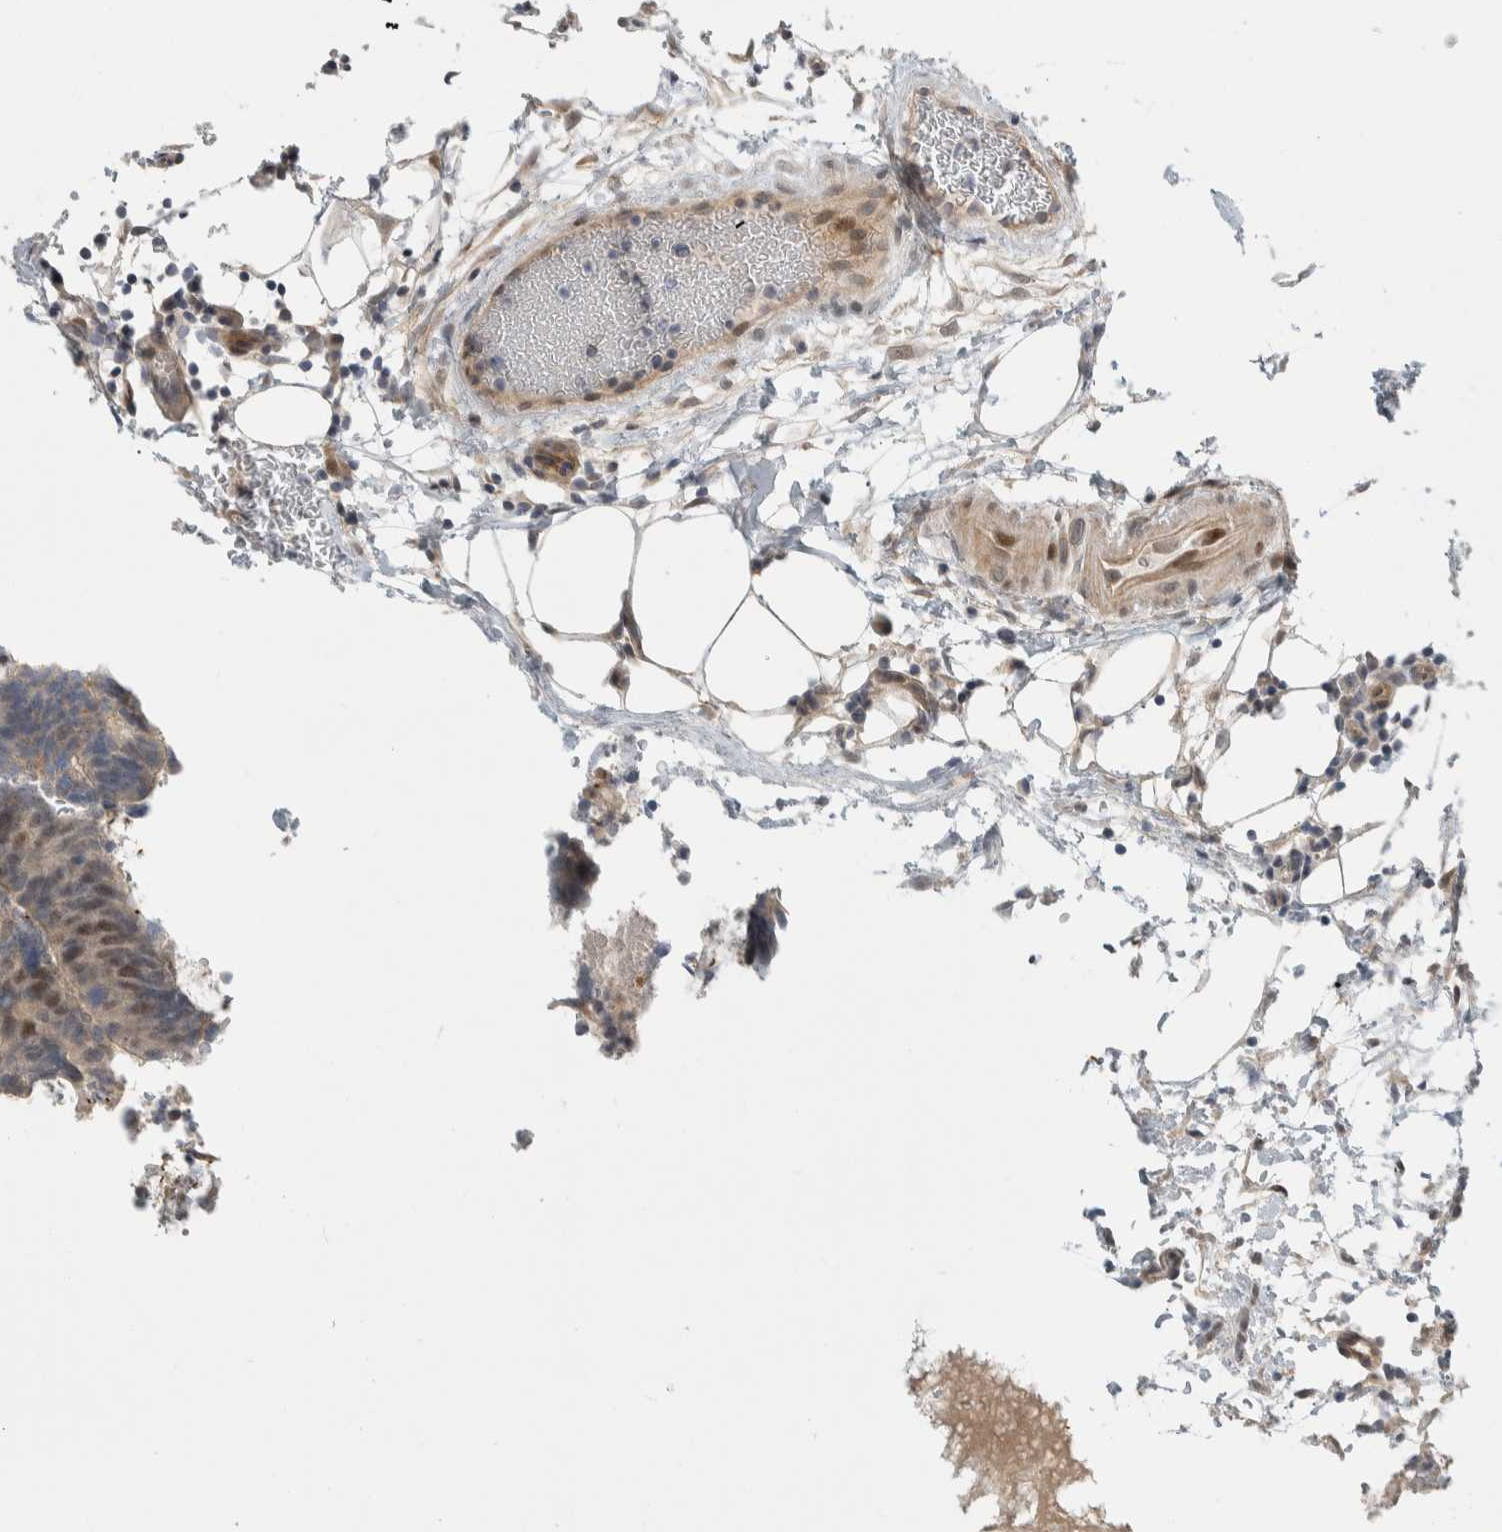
{"staining": {"intensity": "moderate", "quantity": ">75%", "location": "cytoplasmic/membranous,nuclear"}, "tissue": "colorectal cancer", "cell_type": "Tumor cells", "image_type": "cancer", "snomed": [{"axis": "morphology", "description": "Adenocarcinoma, NOS"}, {"axis": "topography", "description": "Colon"}], "caption": "Protein staining of adenocarcinoma (colorectal) tissue displays moderate cytoplasmic/membranous and nuclear staining in about >75% of tumor cells. The protein of interest is stained brown, and the nuclei are stained in blue (DAB IHC with brightfield microscopy, high magnification).", "gene": "NCR3LG1", "patient": {"sex": "male", "age": 56}}